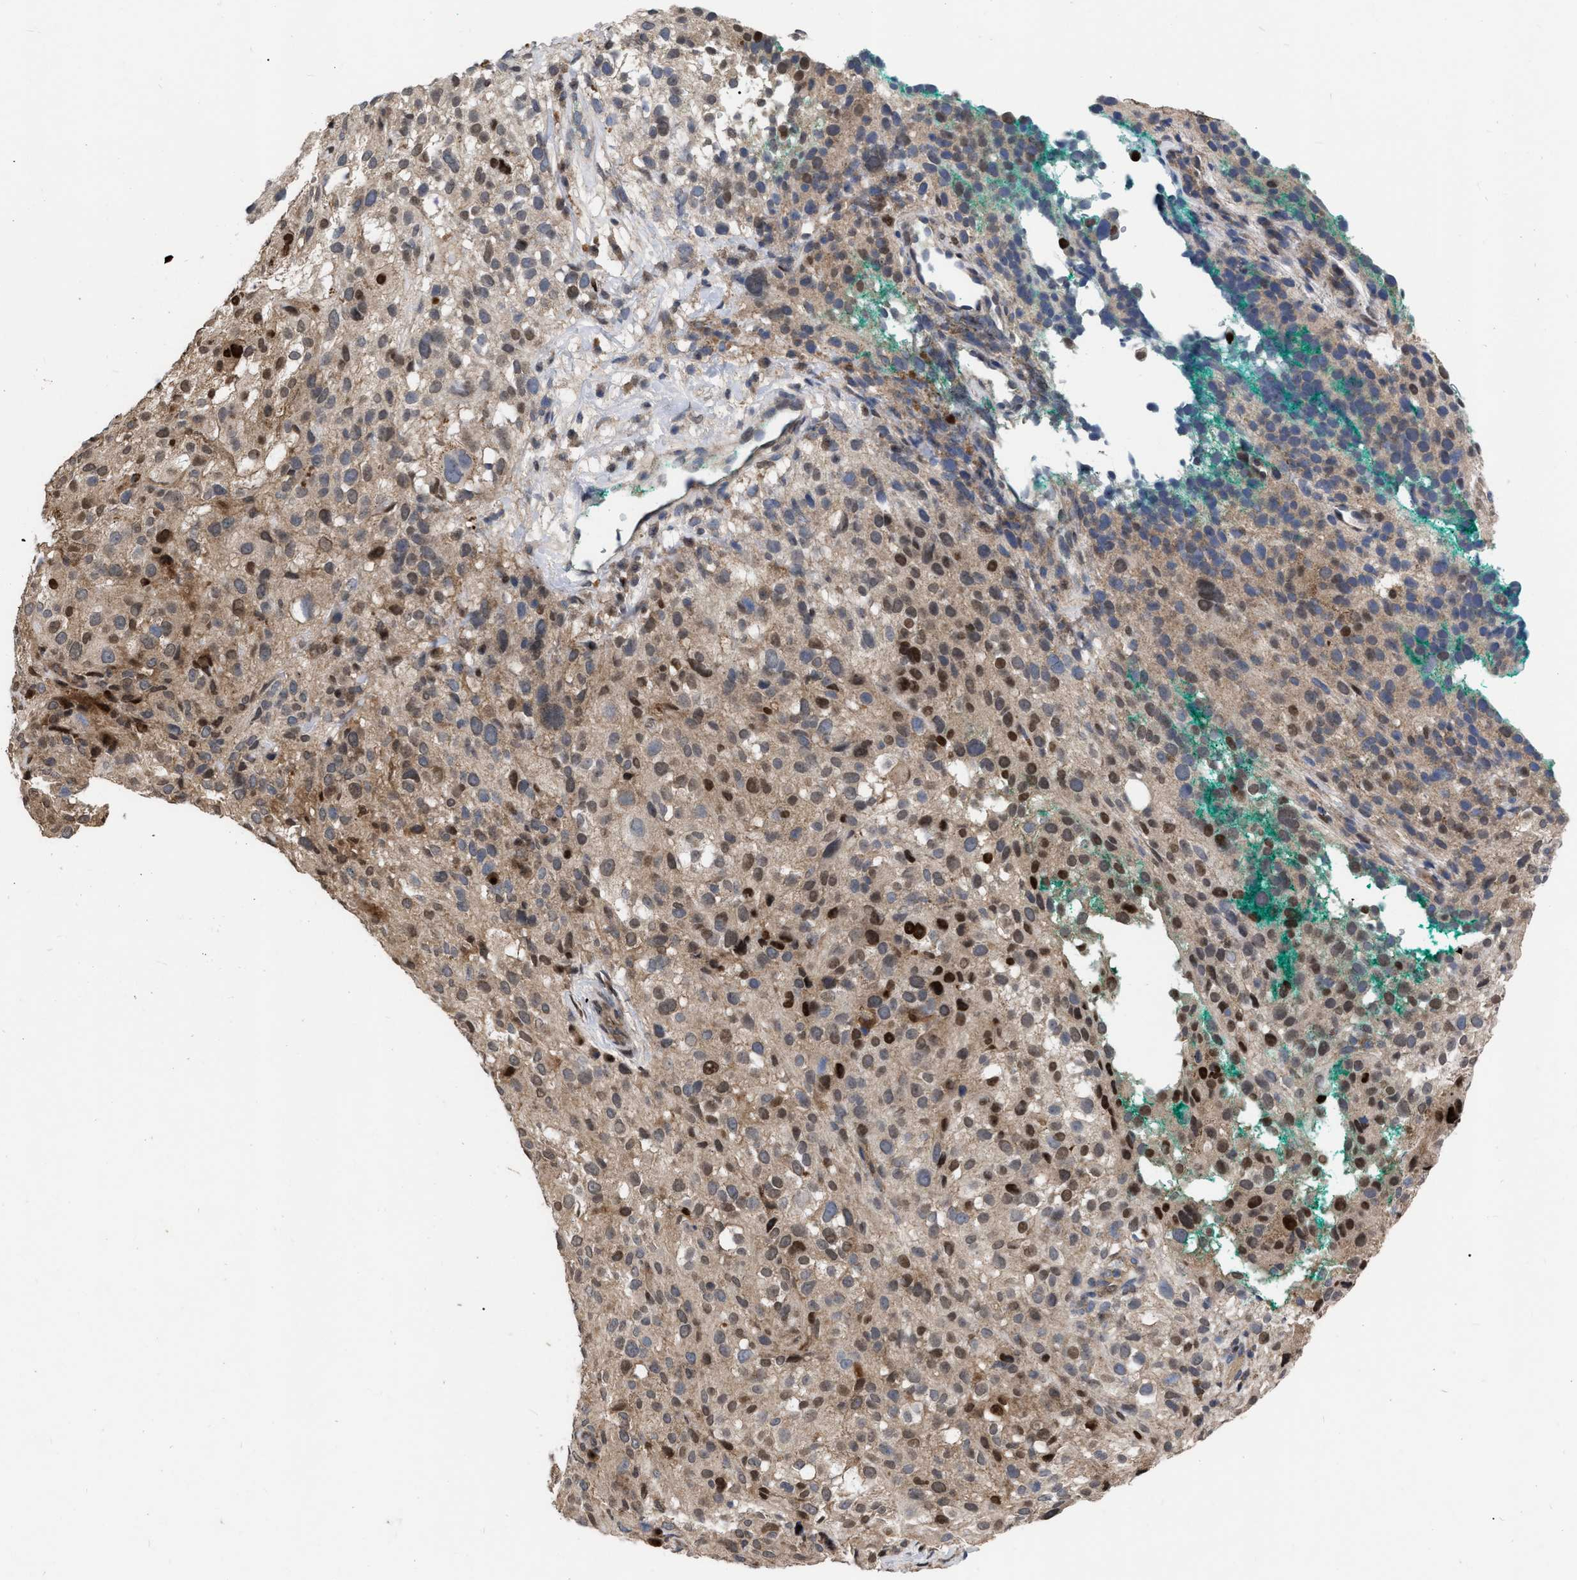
{"staining": {"intensity": "strong", "quantity": "<25%", "location": "cytoplasmic/membranous,nuclear"}, "tissue": "melanoma", "cell_type": "Tumor cells", "image_type": "cancer", "snomed": [{"axis": "morphology", "description": "Necrosis, NOS"}, {"axis": "morphology", "description": "Malignant melanoma, NOS"}, {"axis": "topography", "description": "Skin"}], "caption": "About <25% of tumor cells in human melanoma reveal strong cytoplasmic/membranous and nuclear protein expression as visualized by brown immunohistochemical staining.", "gene": "MDM4", "patient": {"sex": "female", "age": 87}}